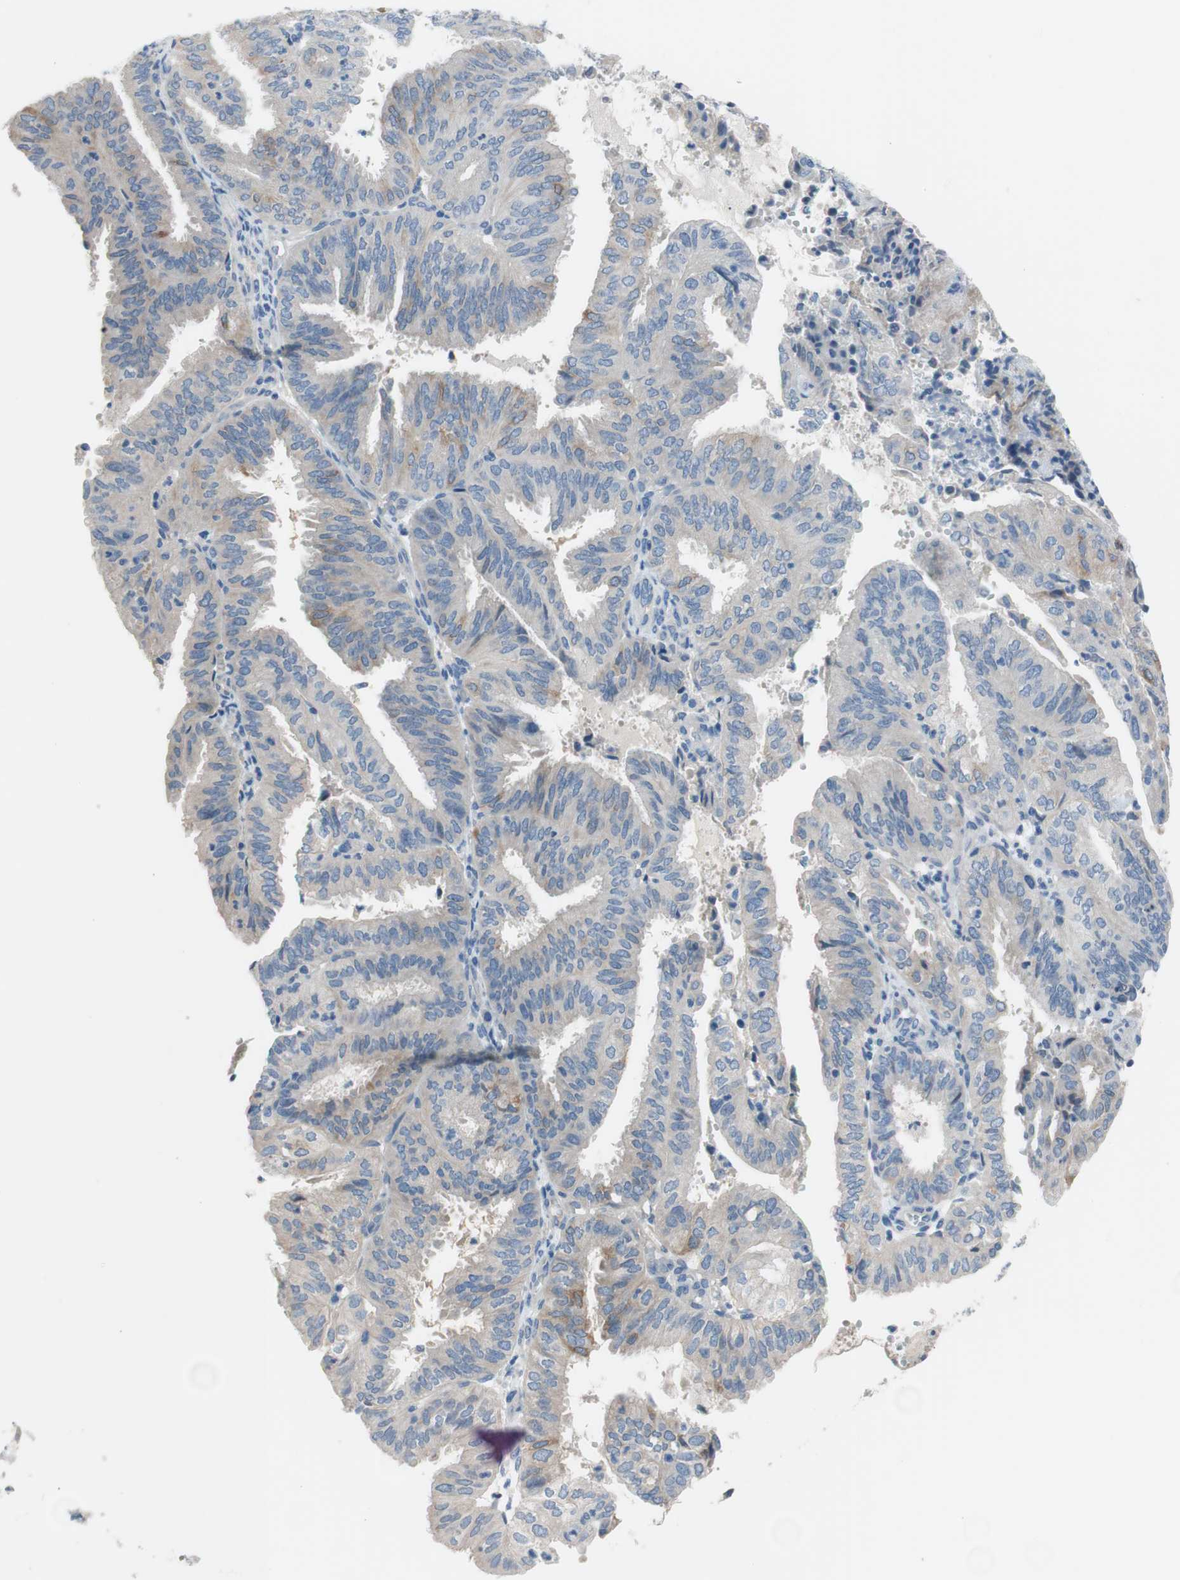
{"staining": {"intensity": "weak", "quantity": "<25%", "location": "cytoplasmic/membranous"}, "tissue": "endometrial cancer", "cell_type": "Tumor cells", "image_type": "cancer", "snomed": [{"axis": "morphology", "description": "Adenocarcinoma, NOS"}, {"axis": "topography", "description": "Uterus"}], "caption": "The image reveals no staining of tumor cells in adenocarcinoma (endometrial). (DAB IHC visualized using brightfield microscopy, high magnification).", "gene": "FDFT1", "patient": {"sex": "female", "age": 60}}